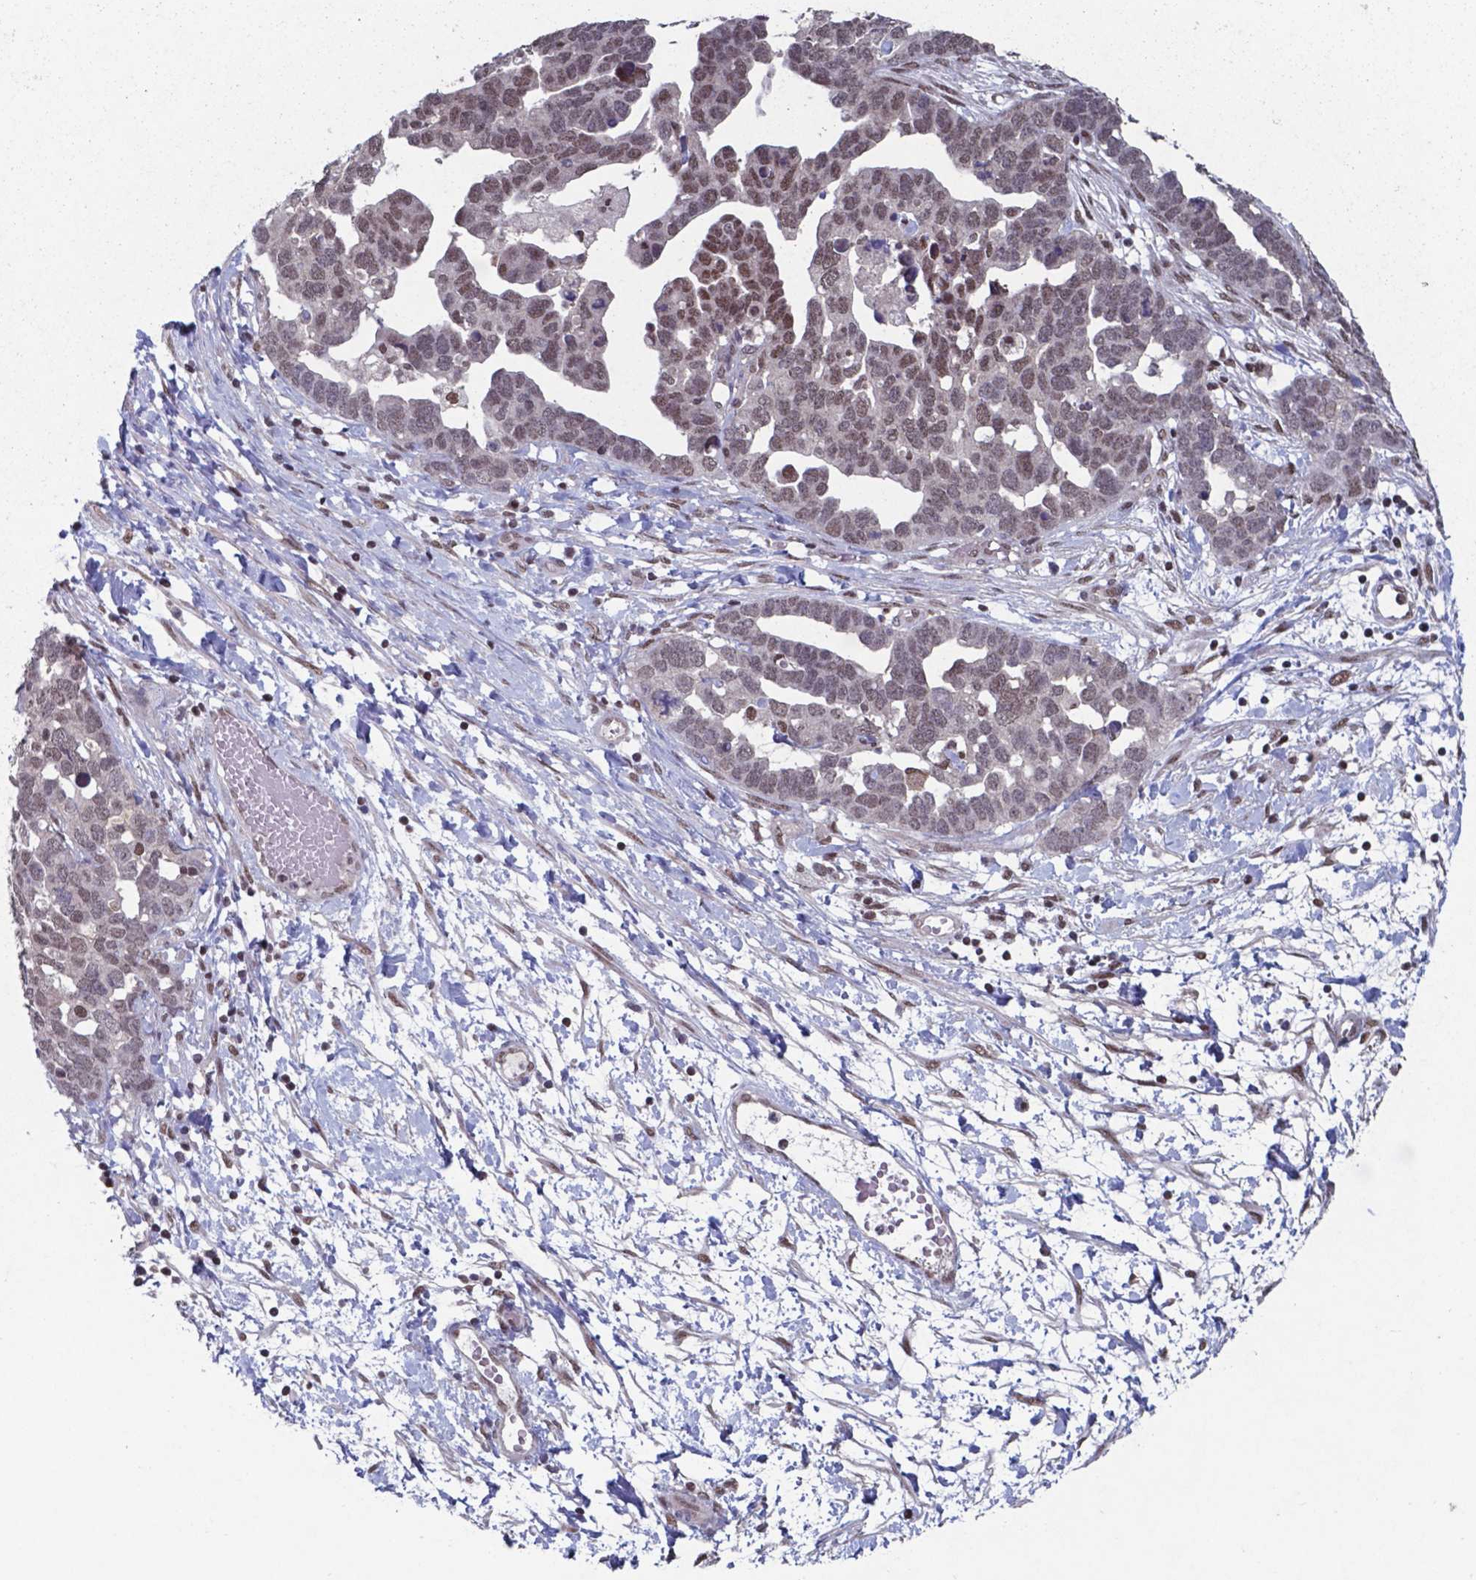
{"staining": {"intensity": "moderate", "quantity": ">75%", "location": "nuclear"}, "tissue": "ovarian cancer", "cell_type": "Tumor cells", "image_type": "cancer", "snomed": [{"axis": "morphology", "description": "Cystadenocarcinoma, serous, NOS"}, {"axis": "topography", "description": "Ovary"}], "caption": "There is medium levels of moderate nuclear expression in tumor cells of serous cystadenocarcinoma (ovarian), as demonstrated by immunohistochemical staining (brown color).", "gene": "UBA1", "patient": {"sex": "female", "age": 54}}